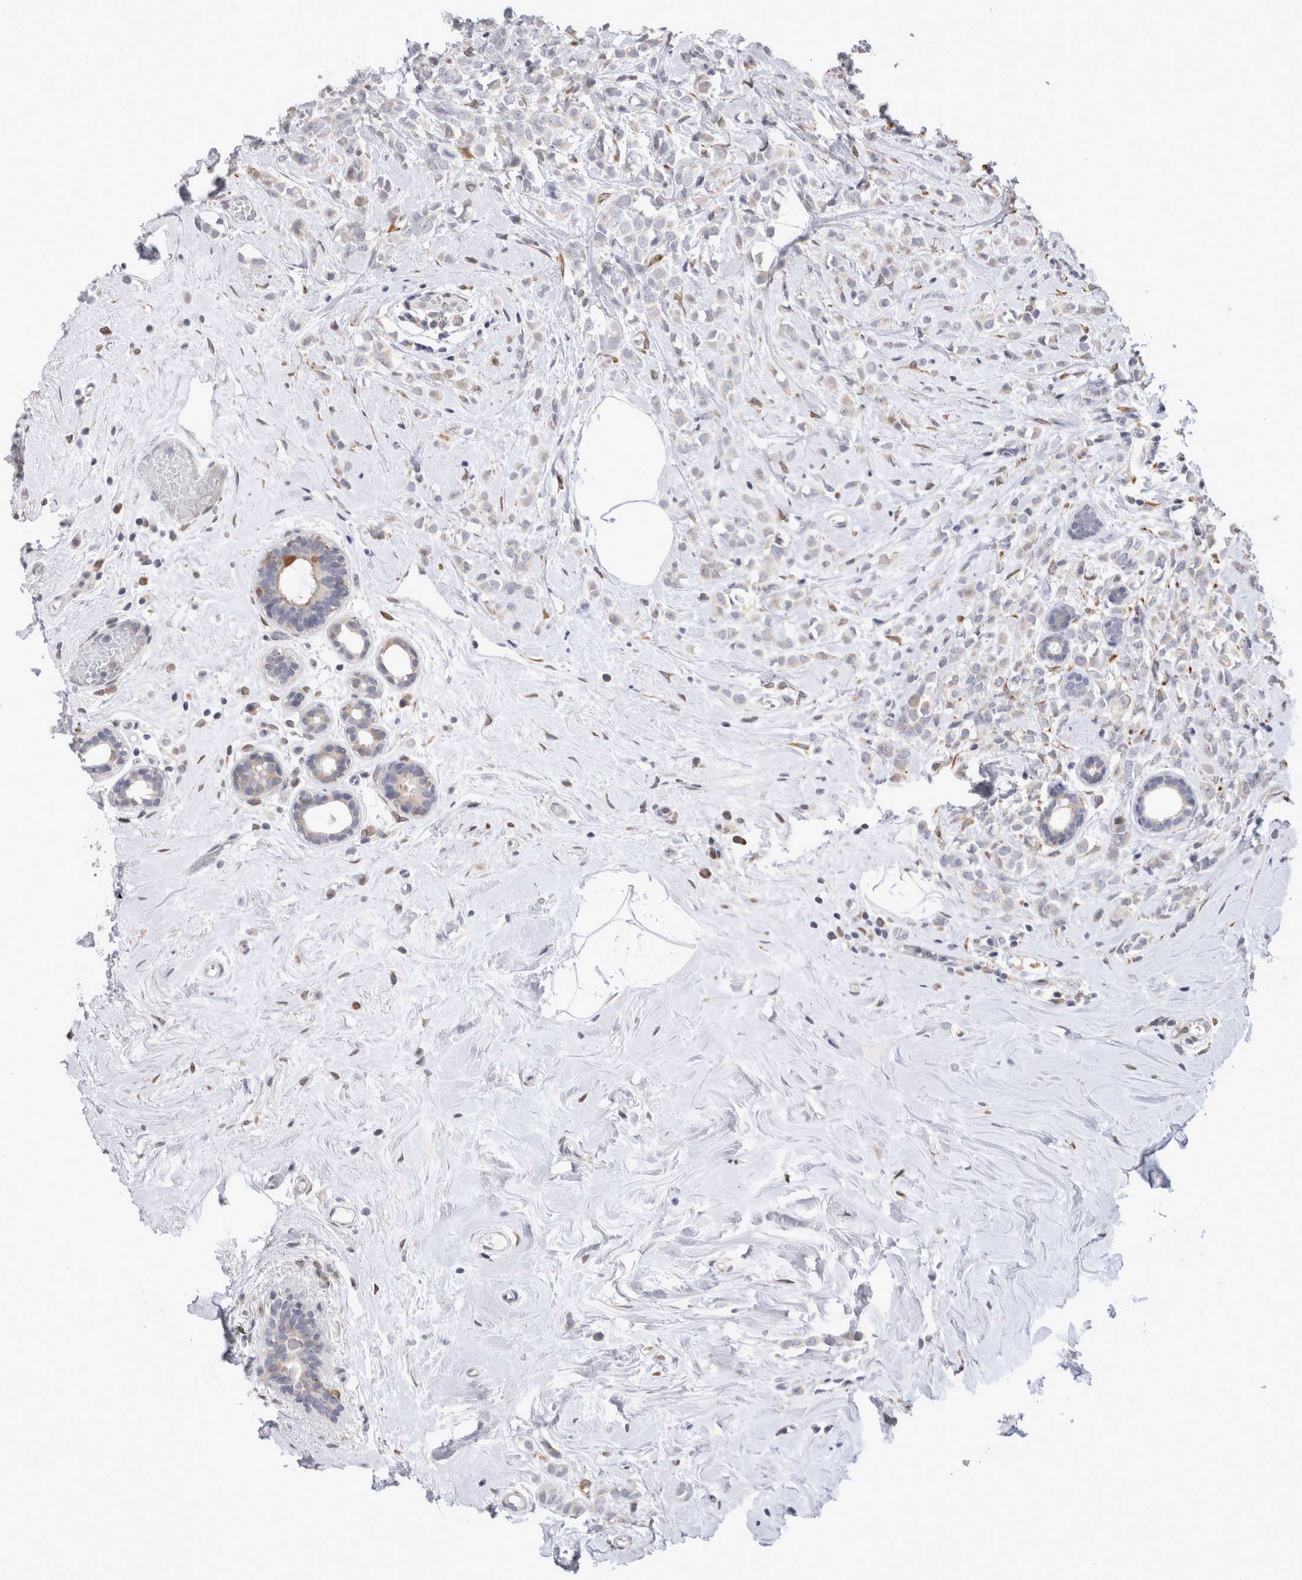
{"staining": {"intensity": "negative", "quantity": "none", "location": "none"}, "tissue": "breast cancer", "cell_type": "Tumor cells", "image_type": "cancer", "snomed": [{"axis": "morphology", "description": "Lobular carcinoma"}, {"axis": "topography", "description": "Breast"}], "caption": "This is an immunohistochemistry (IHC) image of human breast lobular carcinoma. There is no staining in tumor cells.", "gene": "VCPIP1", "patient": {"sex": "female", "age": 47}}